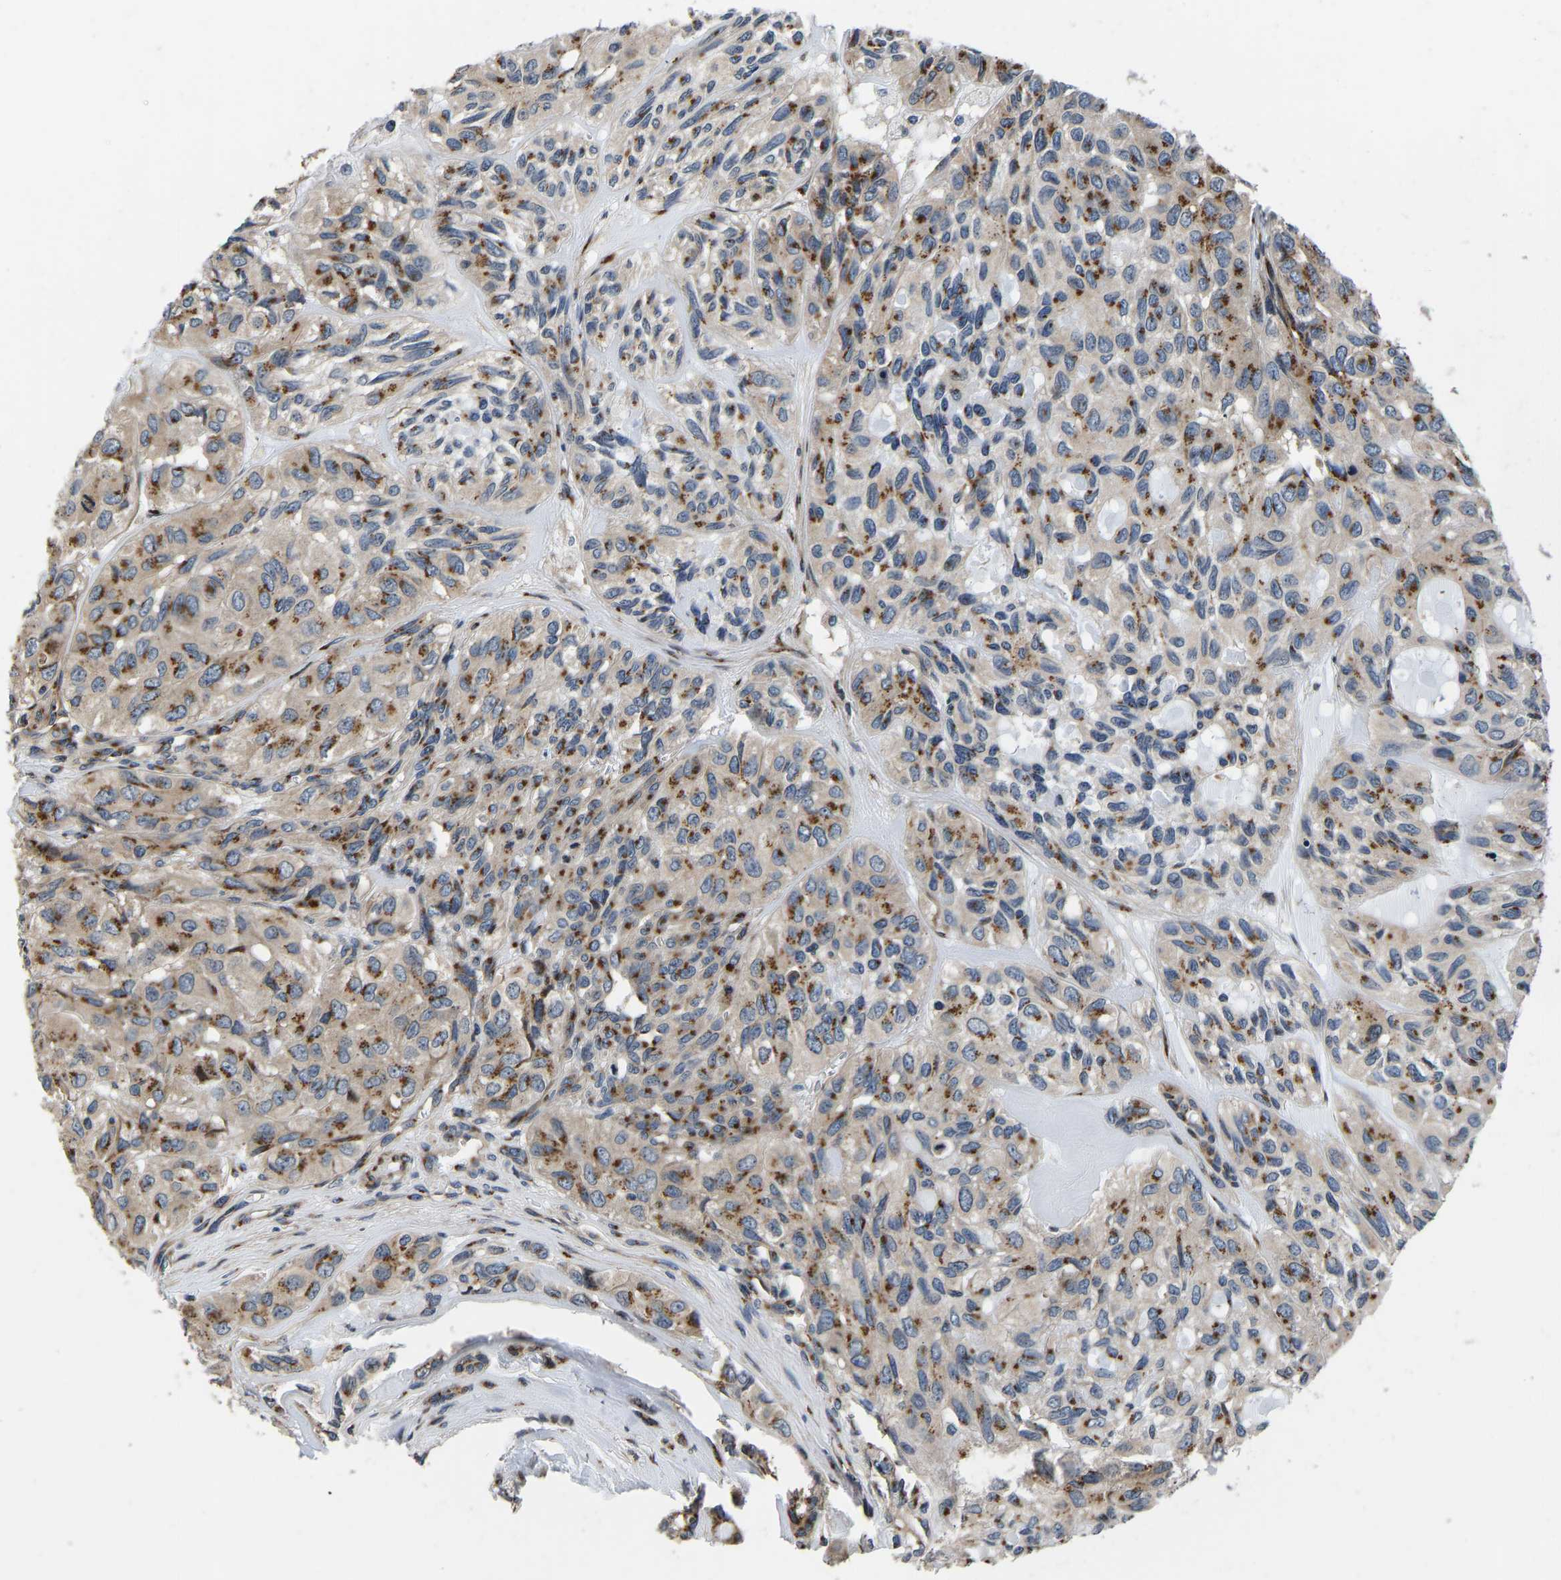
{"staining": {"intensity": "moderate", "quantity": ">75%", "location": "cytoplasmic/membranous"}, "tissue": "head and neck cancer", "cell_type": "Tumor cells", "image_type": "cancer", "snomed": [{"axis": "morphology", "description": "Adenocarcinoma, NOS"}, {"axis": "topography", "description": "Salivary gland, NOS"}, {"axis": "topography", "description": "Head-Neck"}], "caption": "Head and neck cancer (adenocarcinoma) stained with a brown dye reveals moderate cytoplasmic/membranous positive positivity in about >75% of tumor cells.", "gene": "RABAC1", "patient": {"sex": "female", "age": 76}}